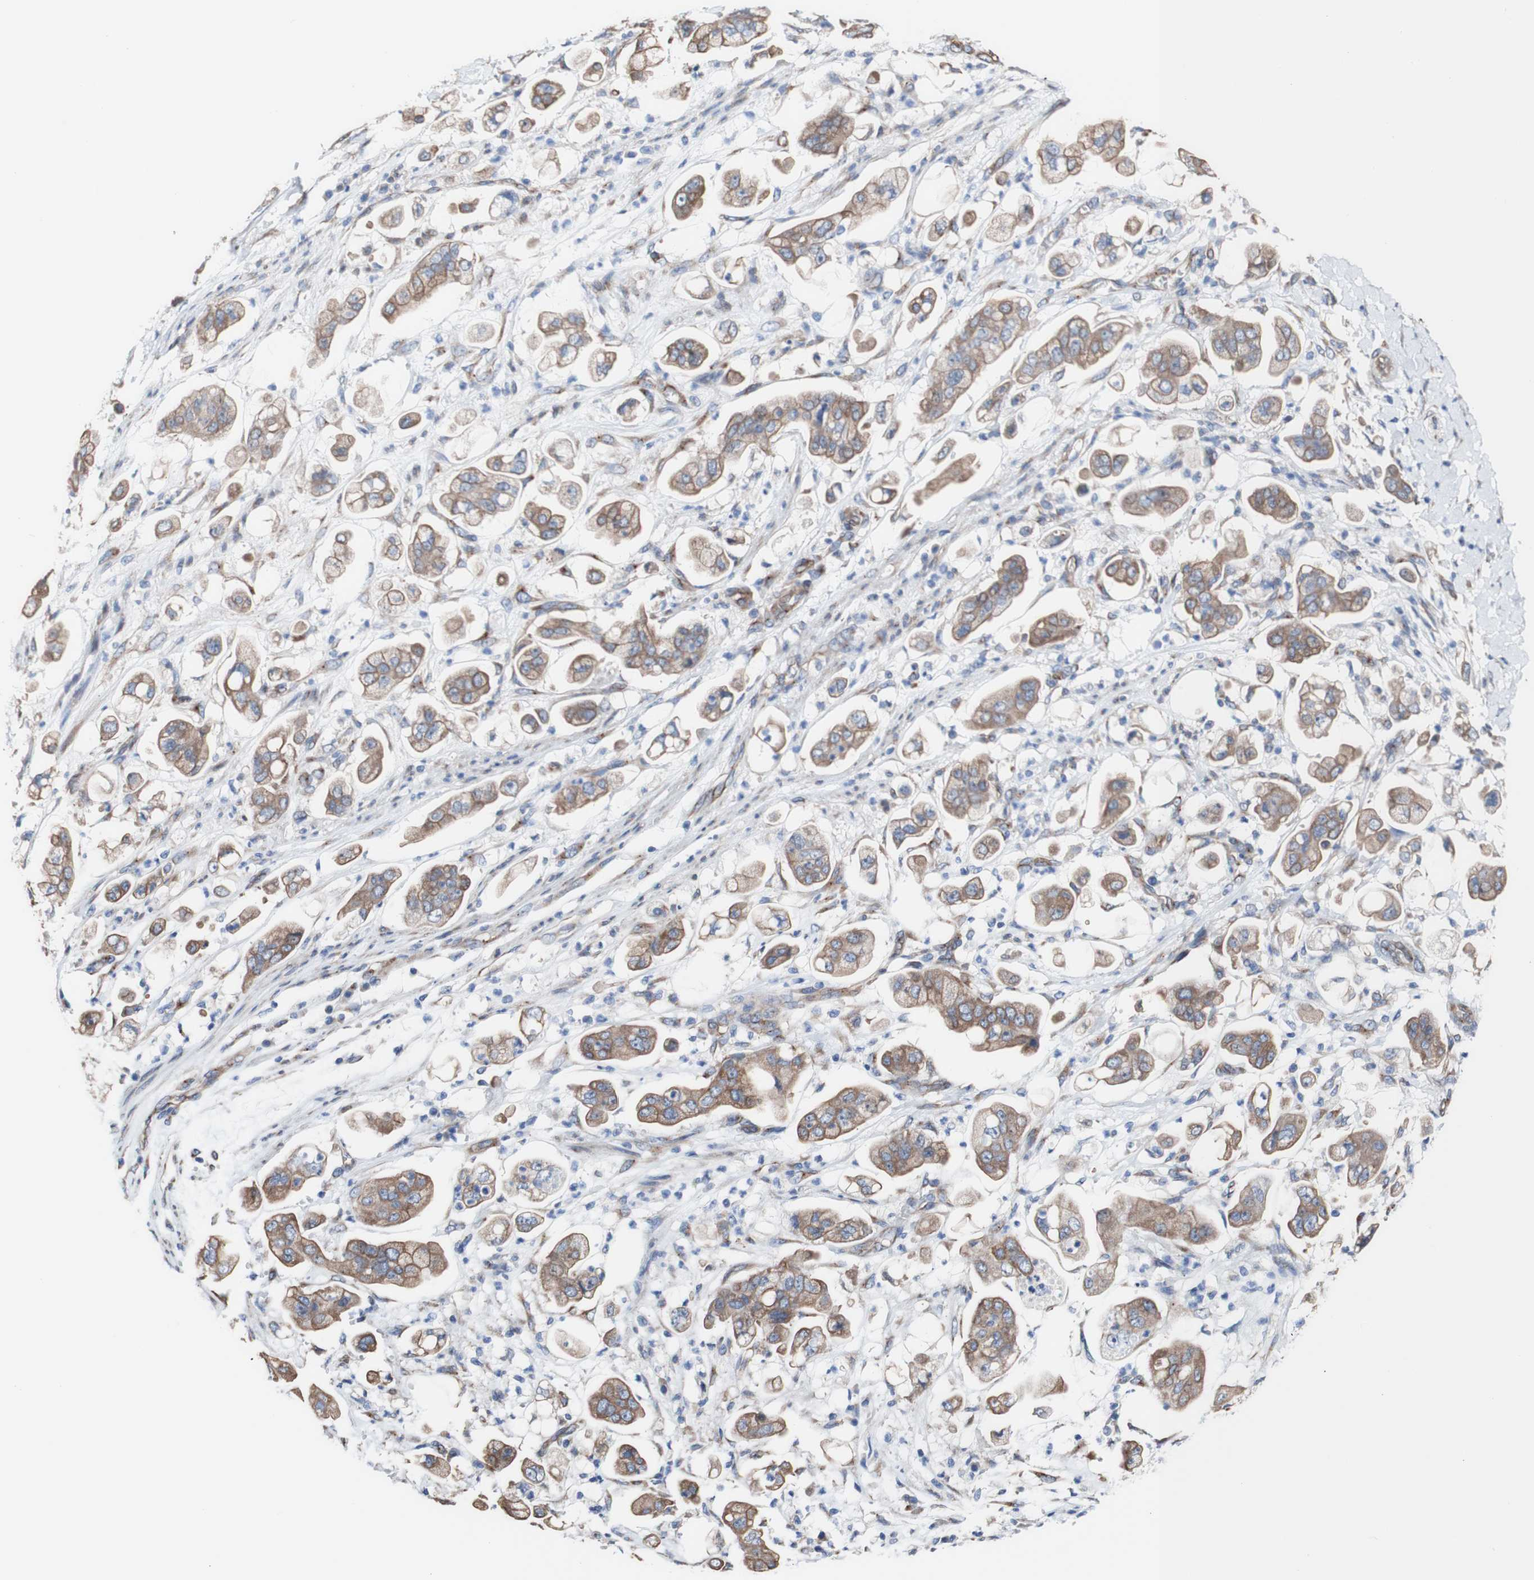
{"staining": {"intensity": "moderate", "quantity": ">75%", "location": "cytoplasmic/membranous"}, "tissue": "stomach cancer", "cell_type": "Tumor cells", "image_type": "cancer", "snomed": [{"axis": "morphology", "description": "Adenocarcinoma, NOS"}, {"axis": "topography", "description": "Stomach"}], "caption": "Protein staining by immunohistochemistry (IHC) exhibits moderate cytoplasmic/membranous positivity in about >75% of tumor cells in adenocarcinoma (stomach). (brown staining indicates protein expression, while blue staining denotes nuclei).", "gene": "LRIG3", "patient": {"sex": "male", "age": 62}}